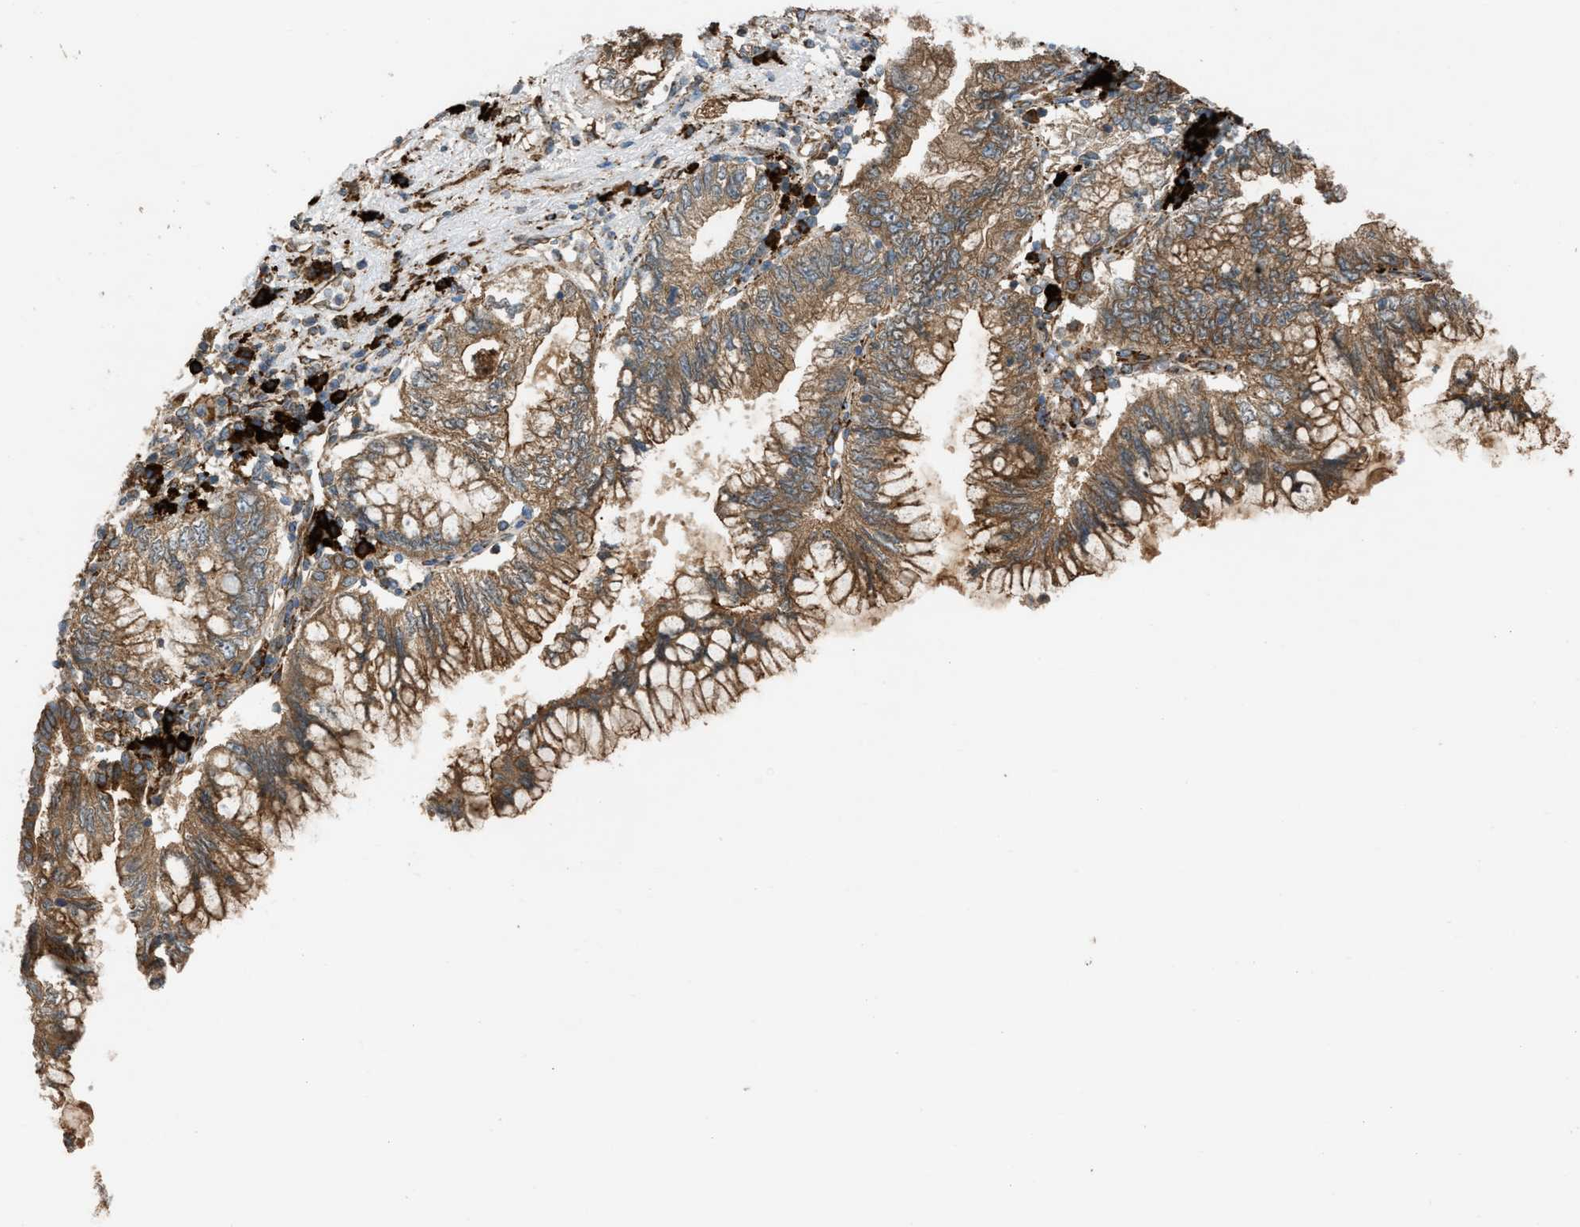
{"staining": {"intensity": "moderate", "quantity": ">75%", "location": "cytoplasmic/membranous"}, "tissue": "pancreatic cancer", "cell_type": "Tumor cells", "image_type": "cancer", "snomed": [{"axis": "morphology", "description": "Adenocarcinoma, NOS"}, {"axis": "topography", "description": "Pancreas"}], "caption": "Adenocarcinoma (pancreatic) was stained to show a protein in brown. There is medium levels of moderate cytoplasmic/membranous positivity in approximately >75% of tumor cells. (Stains: DAB in brown, nuclei in blue, Microscopy: brightfield microscopy at high magnification).", "gene": "BAIAP2L1", "patient": {"sex": "female", "age": 73}}